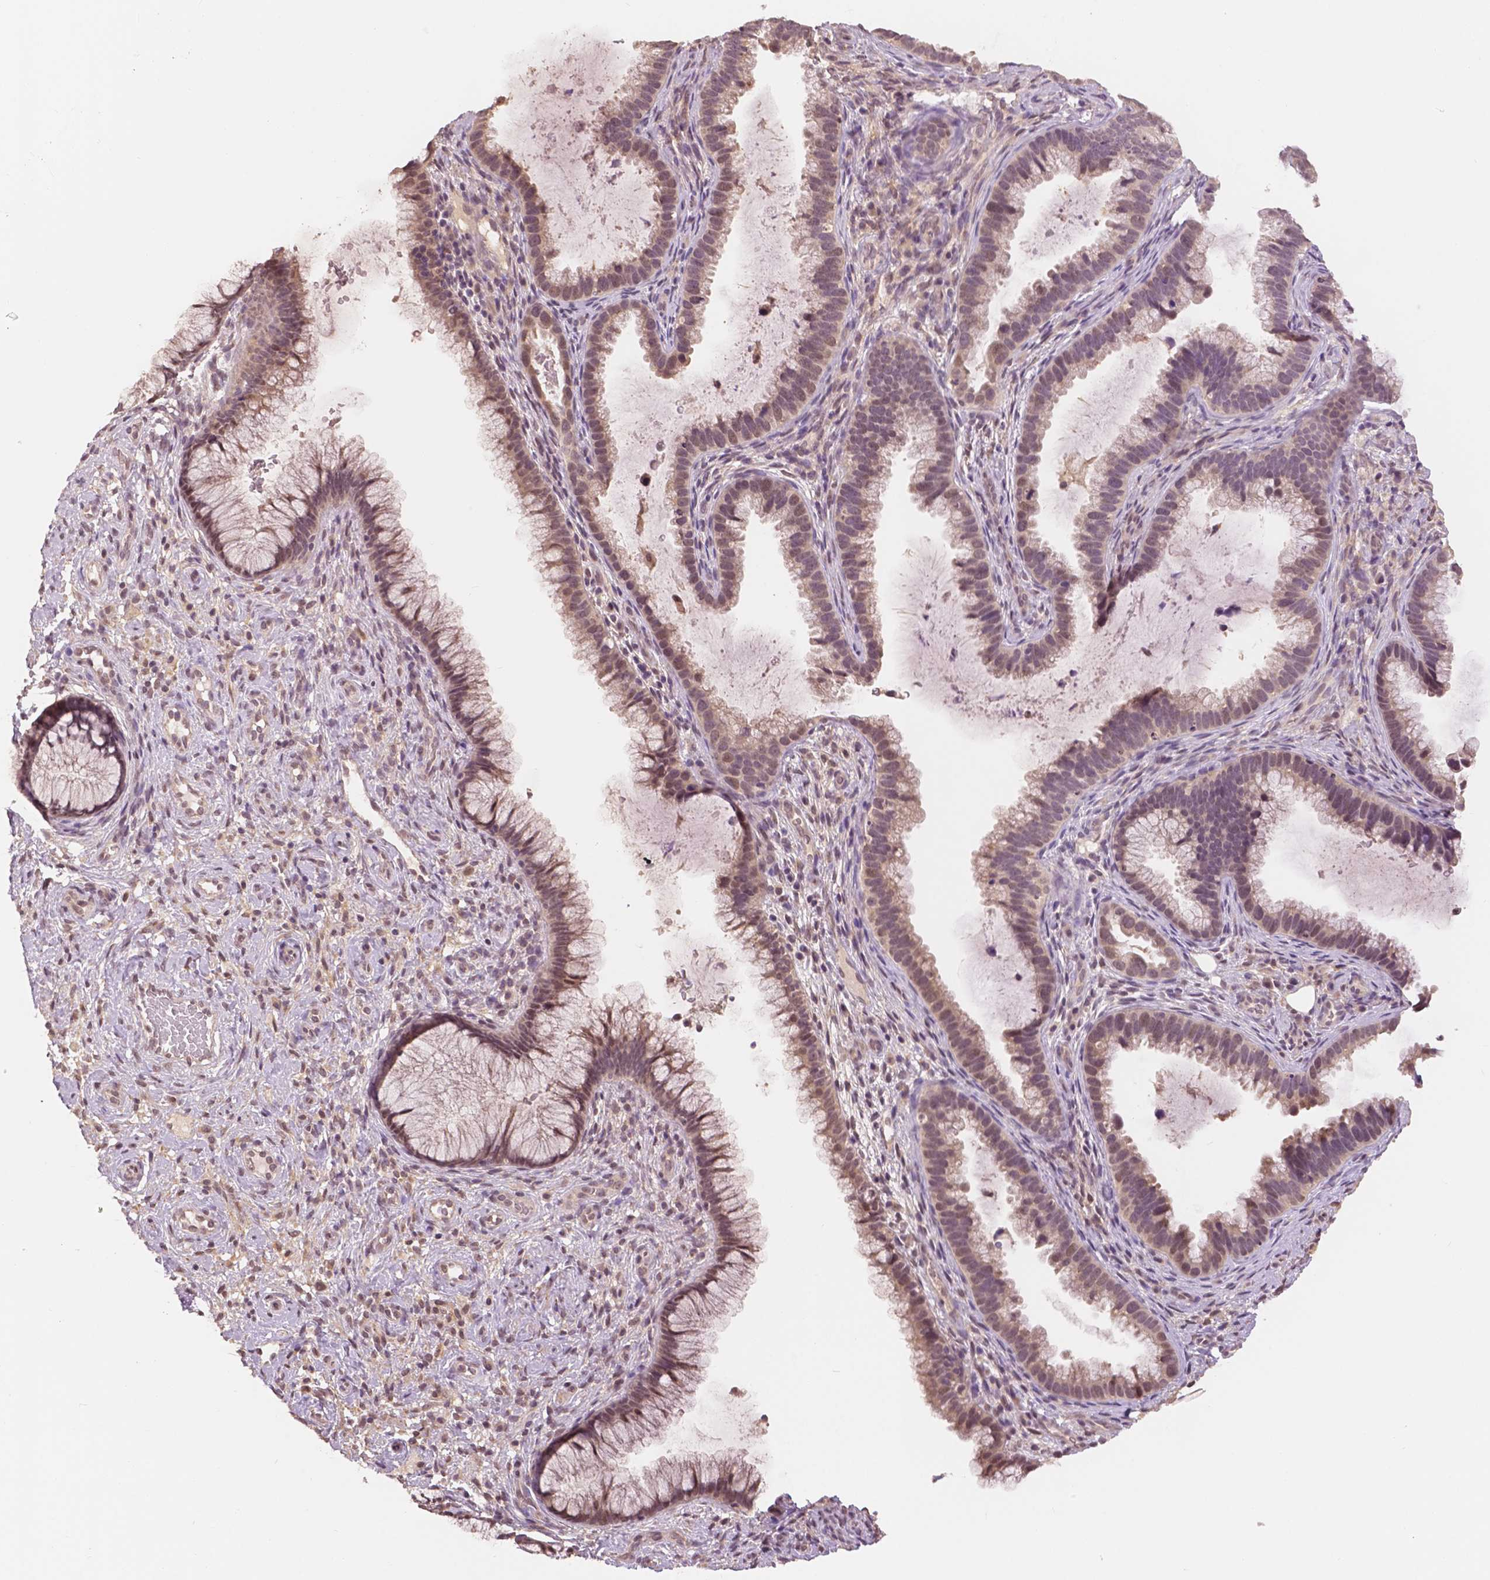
{"staining": {"intensity": "moderate", "quantity": "25%-75%", "location": "cytoplasmic/membranous,nuclear"}, "tissue": "cervix", "cell_type": "Glandular cells", "image_type": "normal", "snomed": [{"axis": "morphology", "description": "Normal tissue, NOS"}, {"axis": "topography", "description": "Cervix"}], "caption": "Cervix stained with immunohistochemistry (IHC) demonstrates moderate cytoplasmic/membranous,nuclear expression in approximately 25%-75% of glandular cells.", "gene": "MAP1LC3B", "patient": {"sex": "female", "age": 34}}